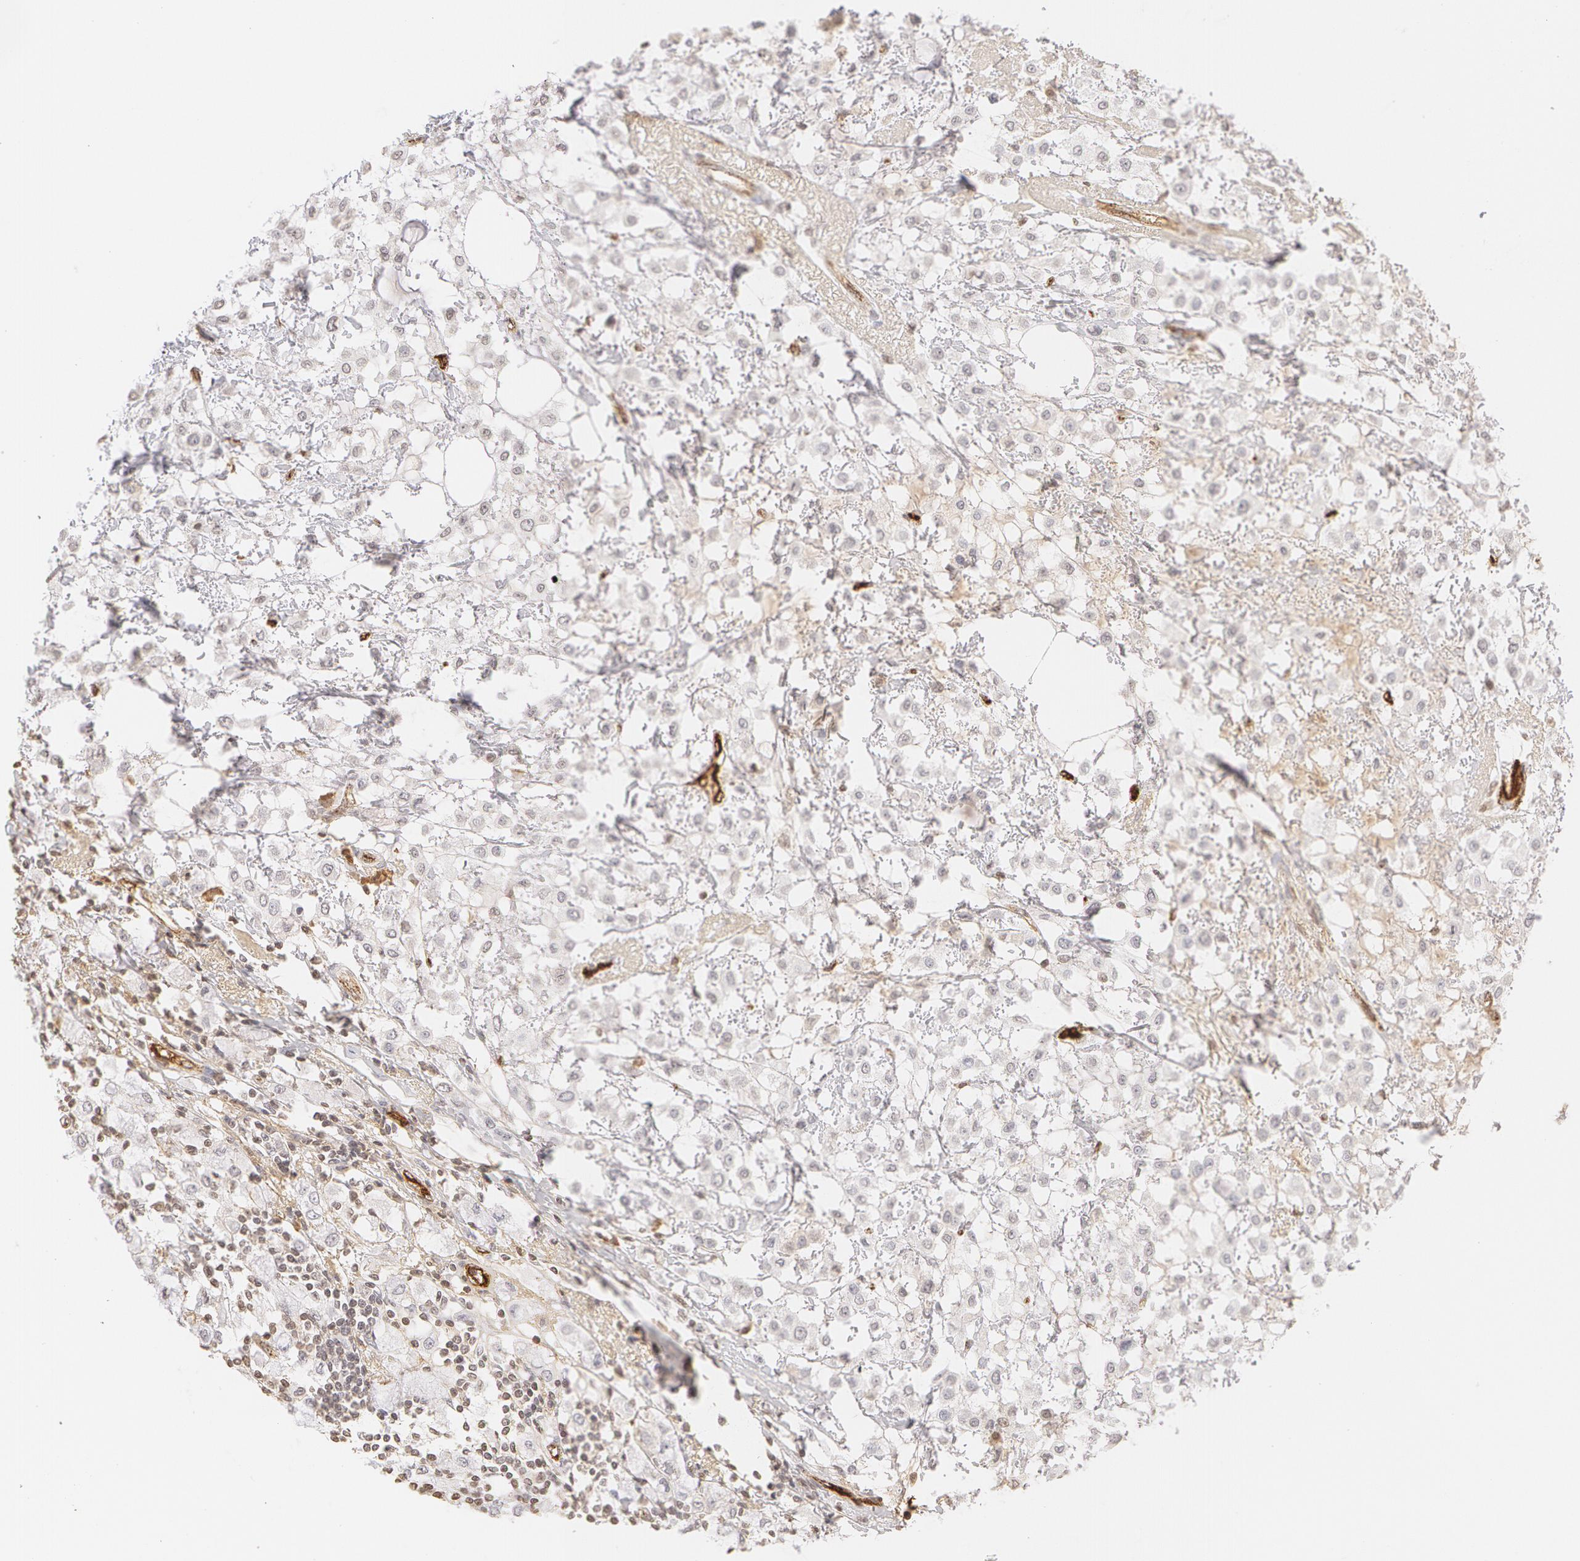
{"staining": {"intensity": "weak", "quantity": "<25%", "location": "cytoplasmic/membranous"}, "tissue": "breast cancer", "cell_type": "Tumor cells", "image_type": "cancer", "snomed": [{"axis": "morphology", "description": "Lobular carcinoma"}, {"axis": "topography", "description": "Breast"}], "caption": "Breast lobular carcinoma stained for a protein using IHC demonstrates no expression tumor cells.", "gene": "VWF", "patient": {"sex": "female", "age": 85}}